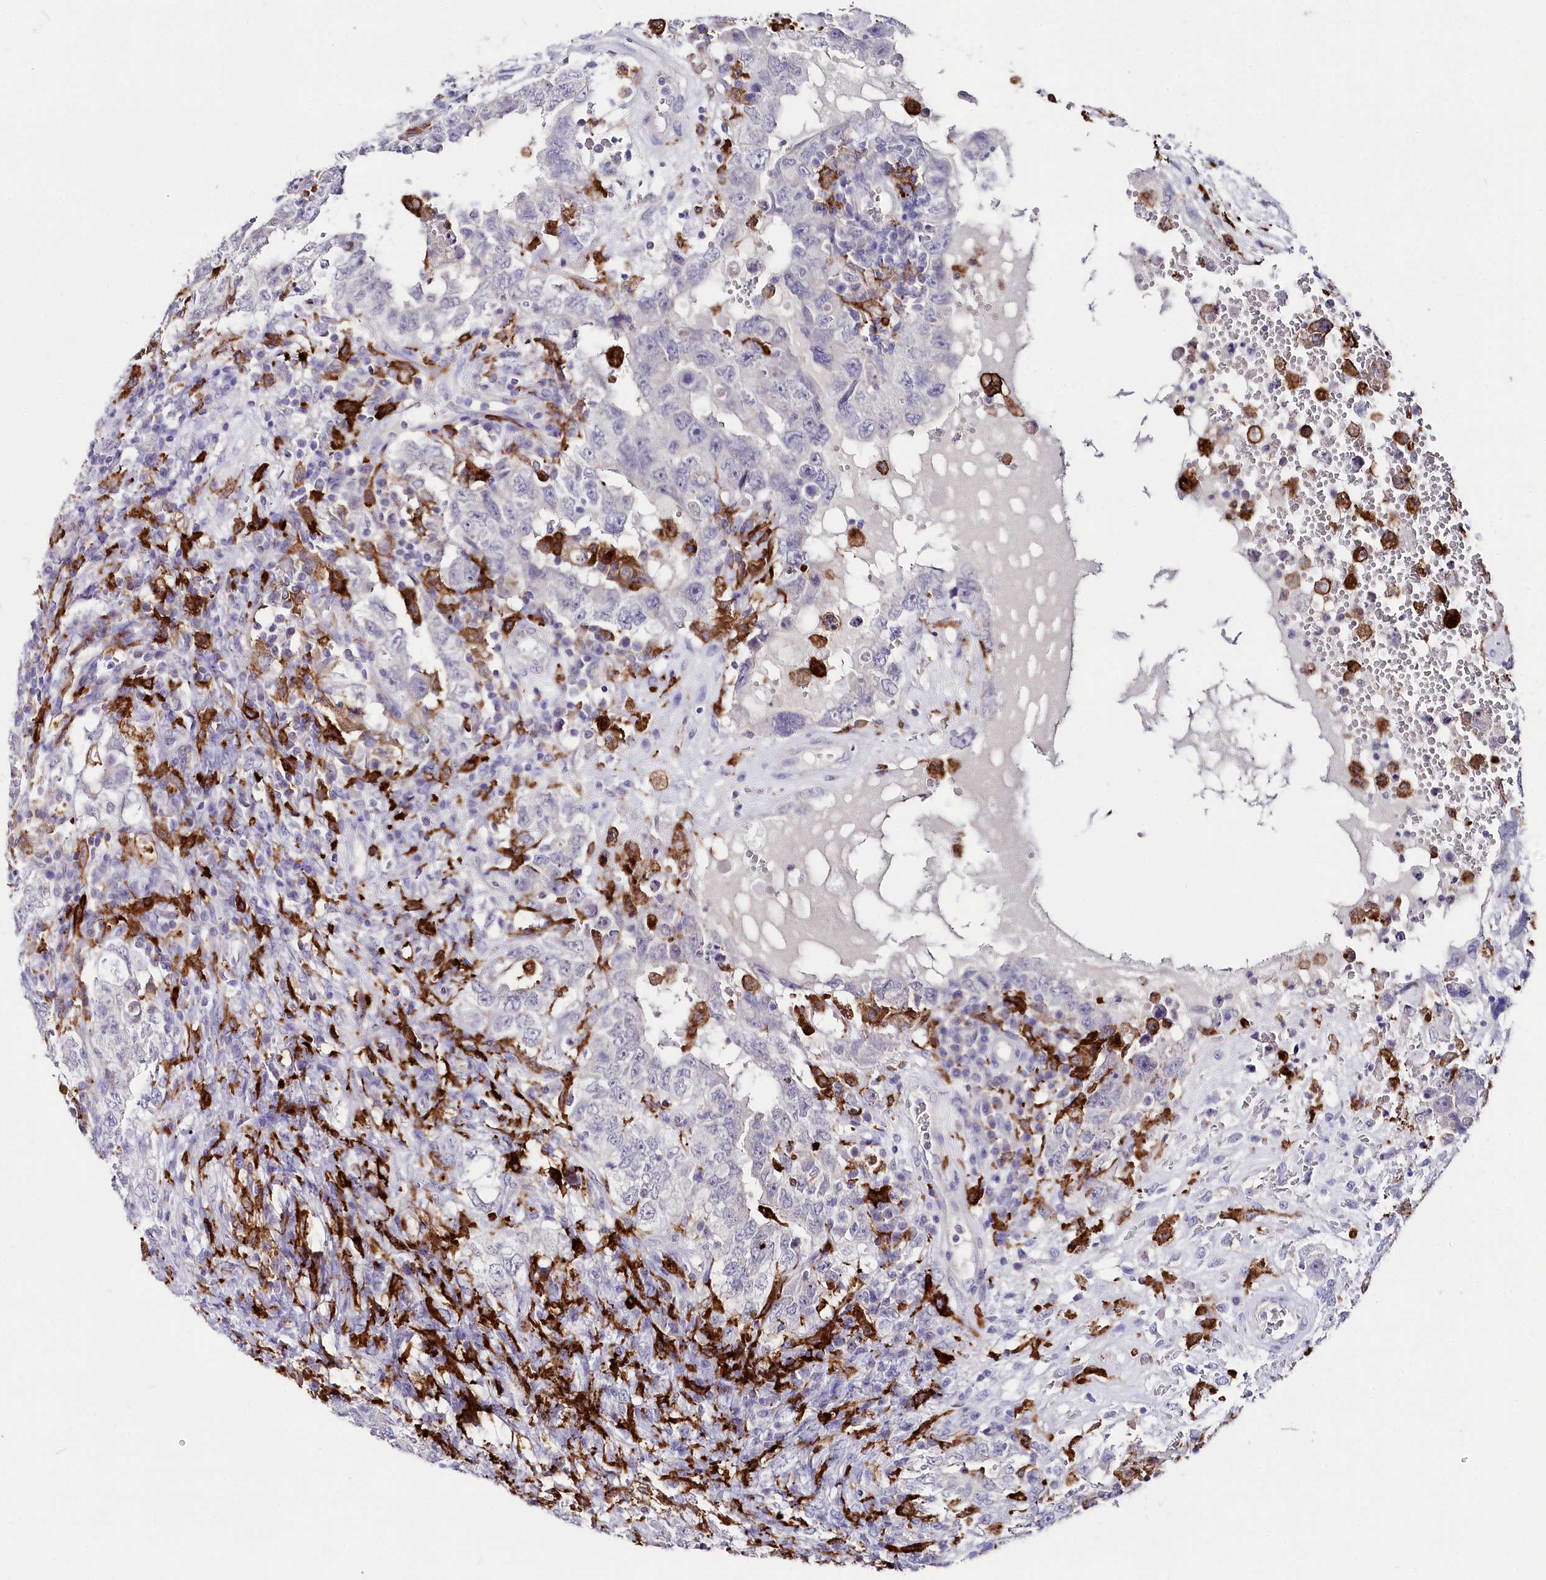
{"staining": {"intensity": "negative", "quantity": "none", "location": "none"}, "tissue": "testis cancer", "cell_type": "Tumor cells", "image_type": "cancer", "snomed": [{"axis": "morphology", "description": "Carcinoma, Embryonal, NOS"}, {"axis": "topography", "description": "Testis"}], "caption": "The IHC photomicrograph has no significant expression in tumor cells of embryonal carcinoma (testis) tissue.", "gene": "CLEC4M", "patient": {"sex": "male", "age": 26}}